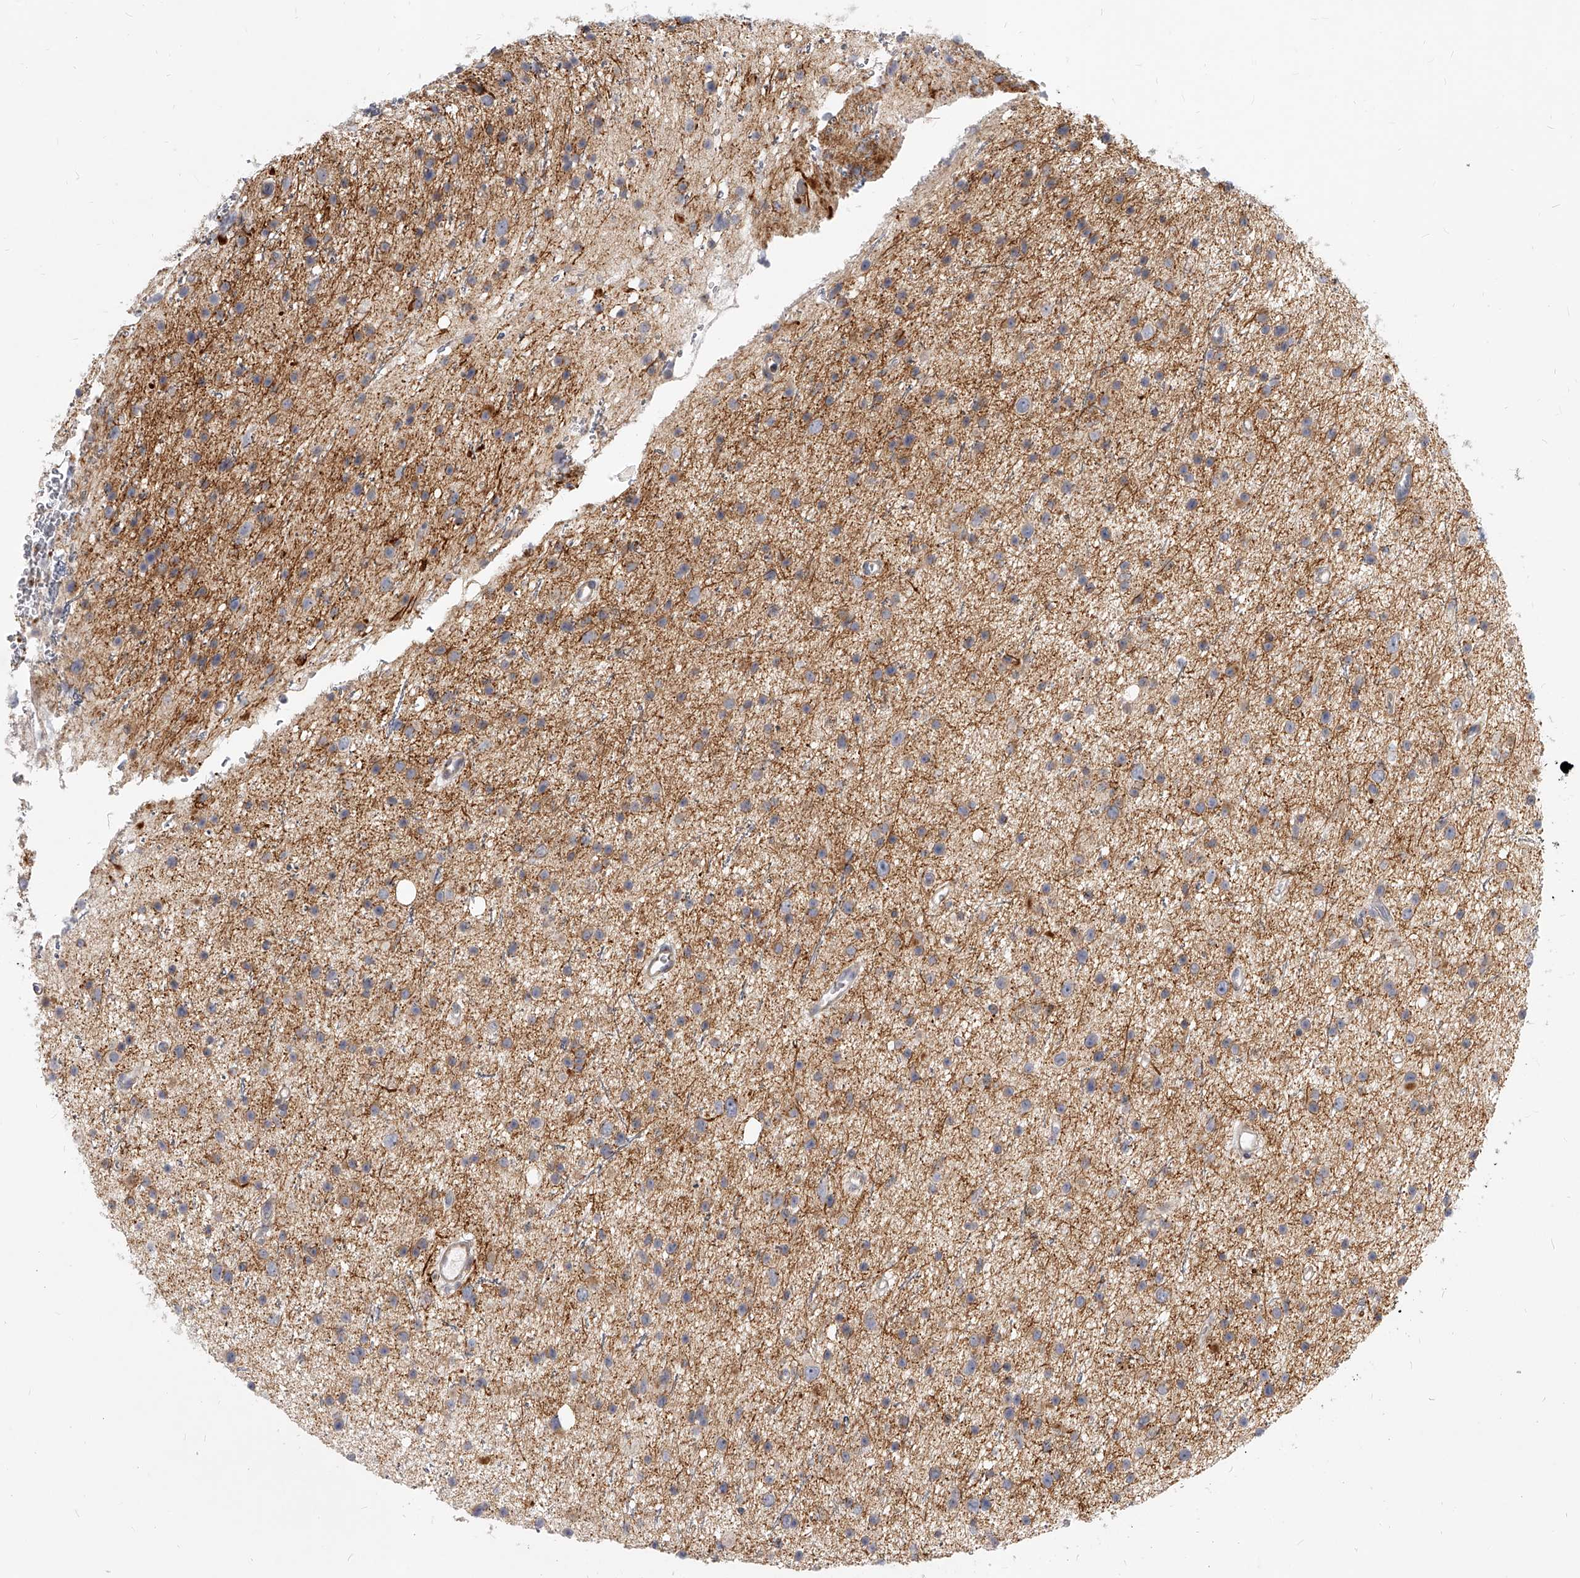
{"staining": {"intensity": "weak", "quantity": ">75%", "location": "cytoplasmic/membranous"}, "tissue": "glioma", "cell_type": "Tumor cells", "image_type": "cancer", "snomed": [{"axis": "morphology", "description": "Glioma, malignant, Low grade"}, {"axis": "topography", "description": "Cerebral cortex"}], "caption": "Immunohistochemical staining of human malignant glioma (low-grade) demonstrates weak cytoplasmic/membranous protein staining in approximately >75% of tumor cells. (Brightfield microscopy of DAB IHC at high magnification).", "gene": "SLC37A1", "patient": {"sex": "female", "age": 39}}